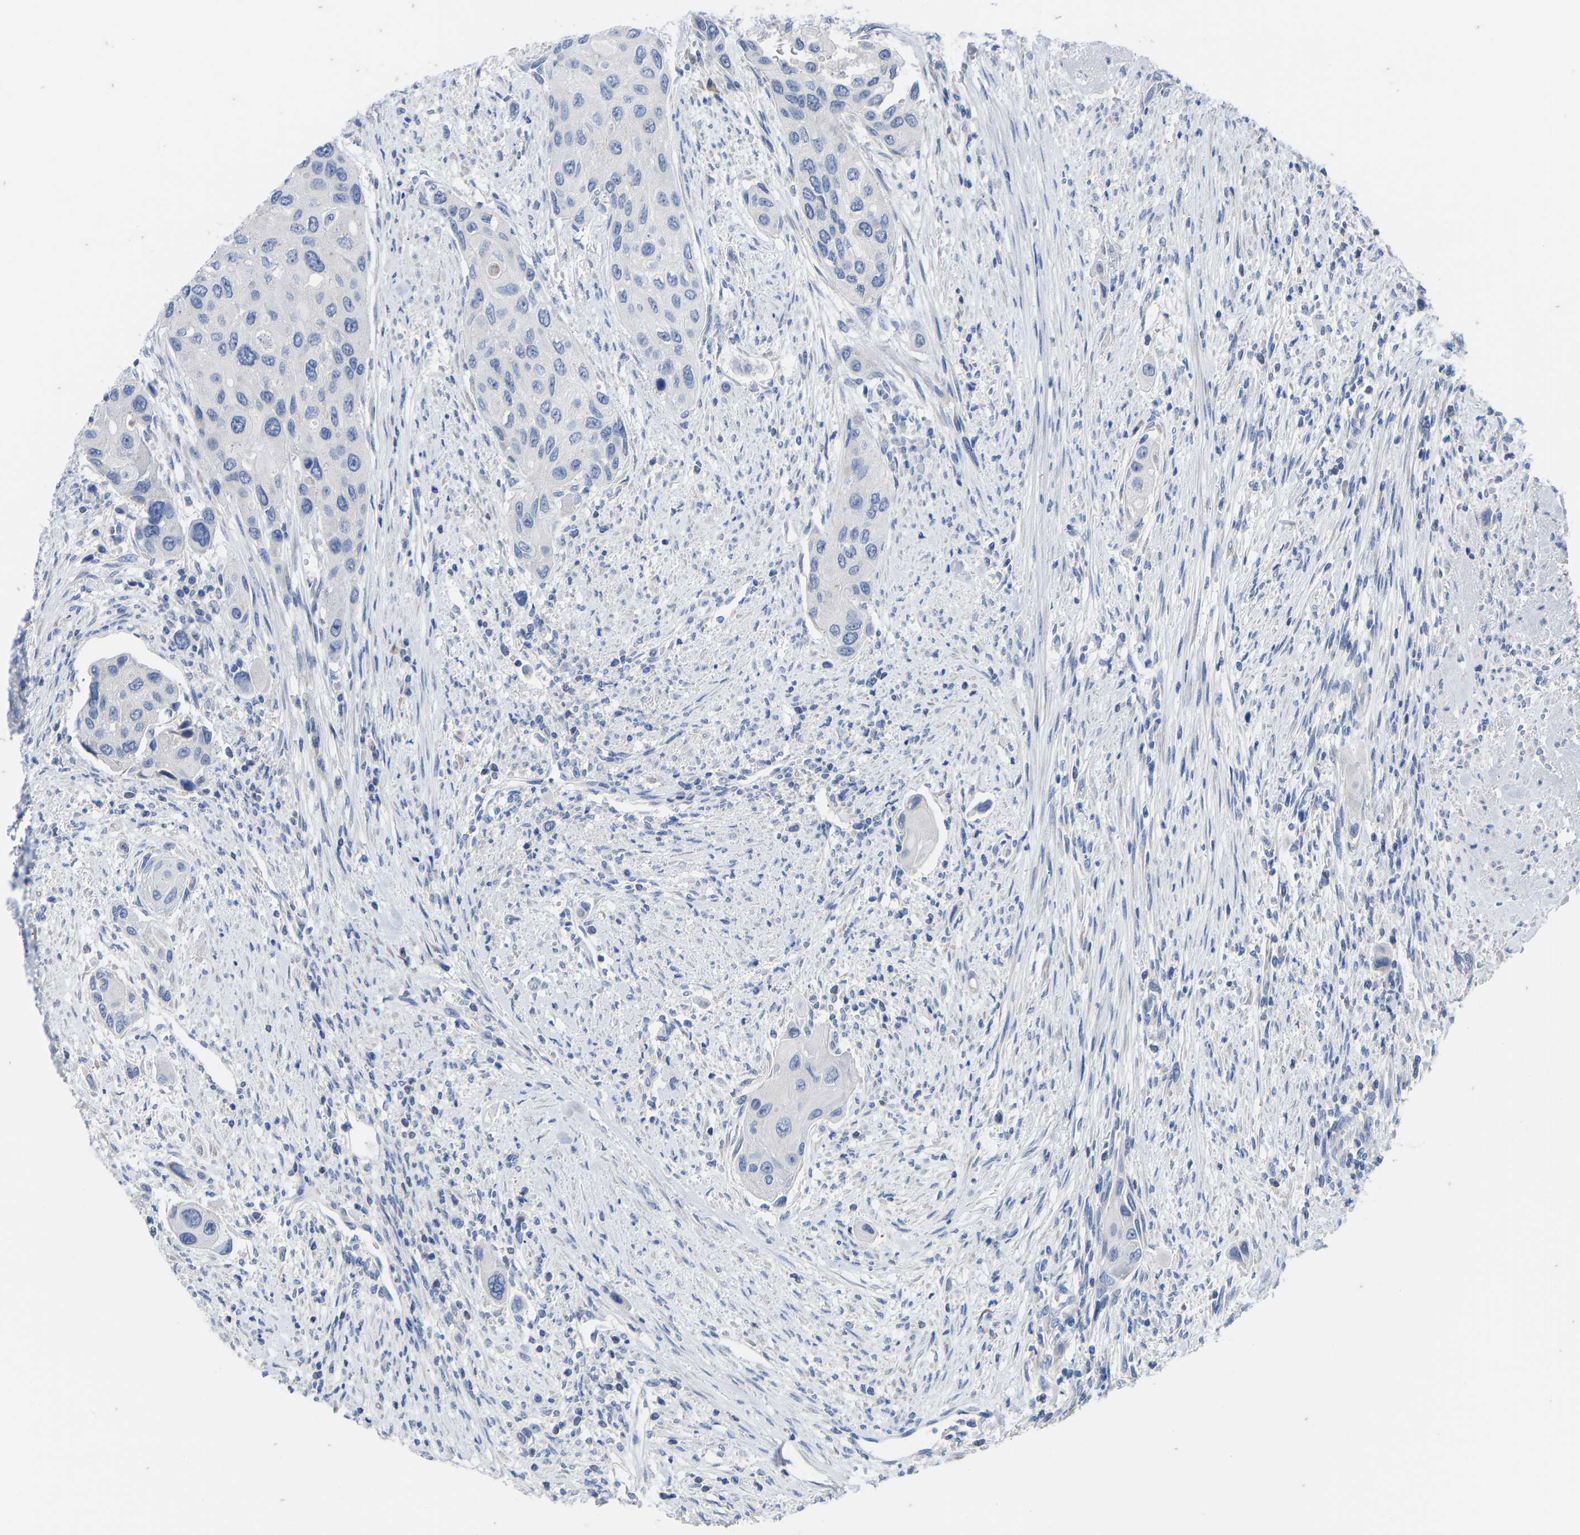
{"staining": {"intensity": "negative", "quantity": "none", "location": "none"}, "tissue": "urothelial cancer", "cell_type": "Tumor cells", "image_type": "cancer", "snomed": [{"axis": "morphology", "description": "Urothelial carcinoma, High grade"}, {"axis": "topography", "description": "Urinary bladder"}], "caption": "Tumor cells show no significant protein expression in urothelial carcinoma (high-grade).", "gene": "OLIG2", "patient": {"sex": "female", "age": 56}}